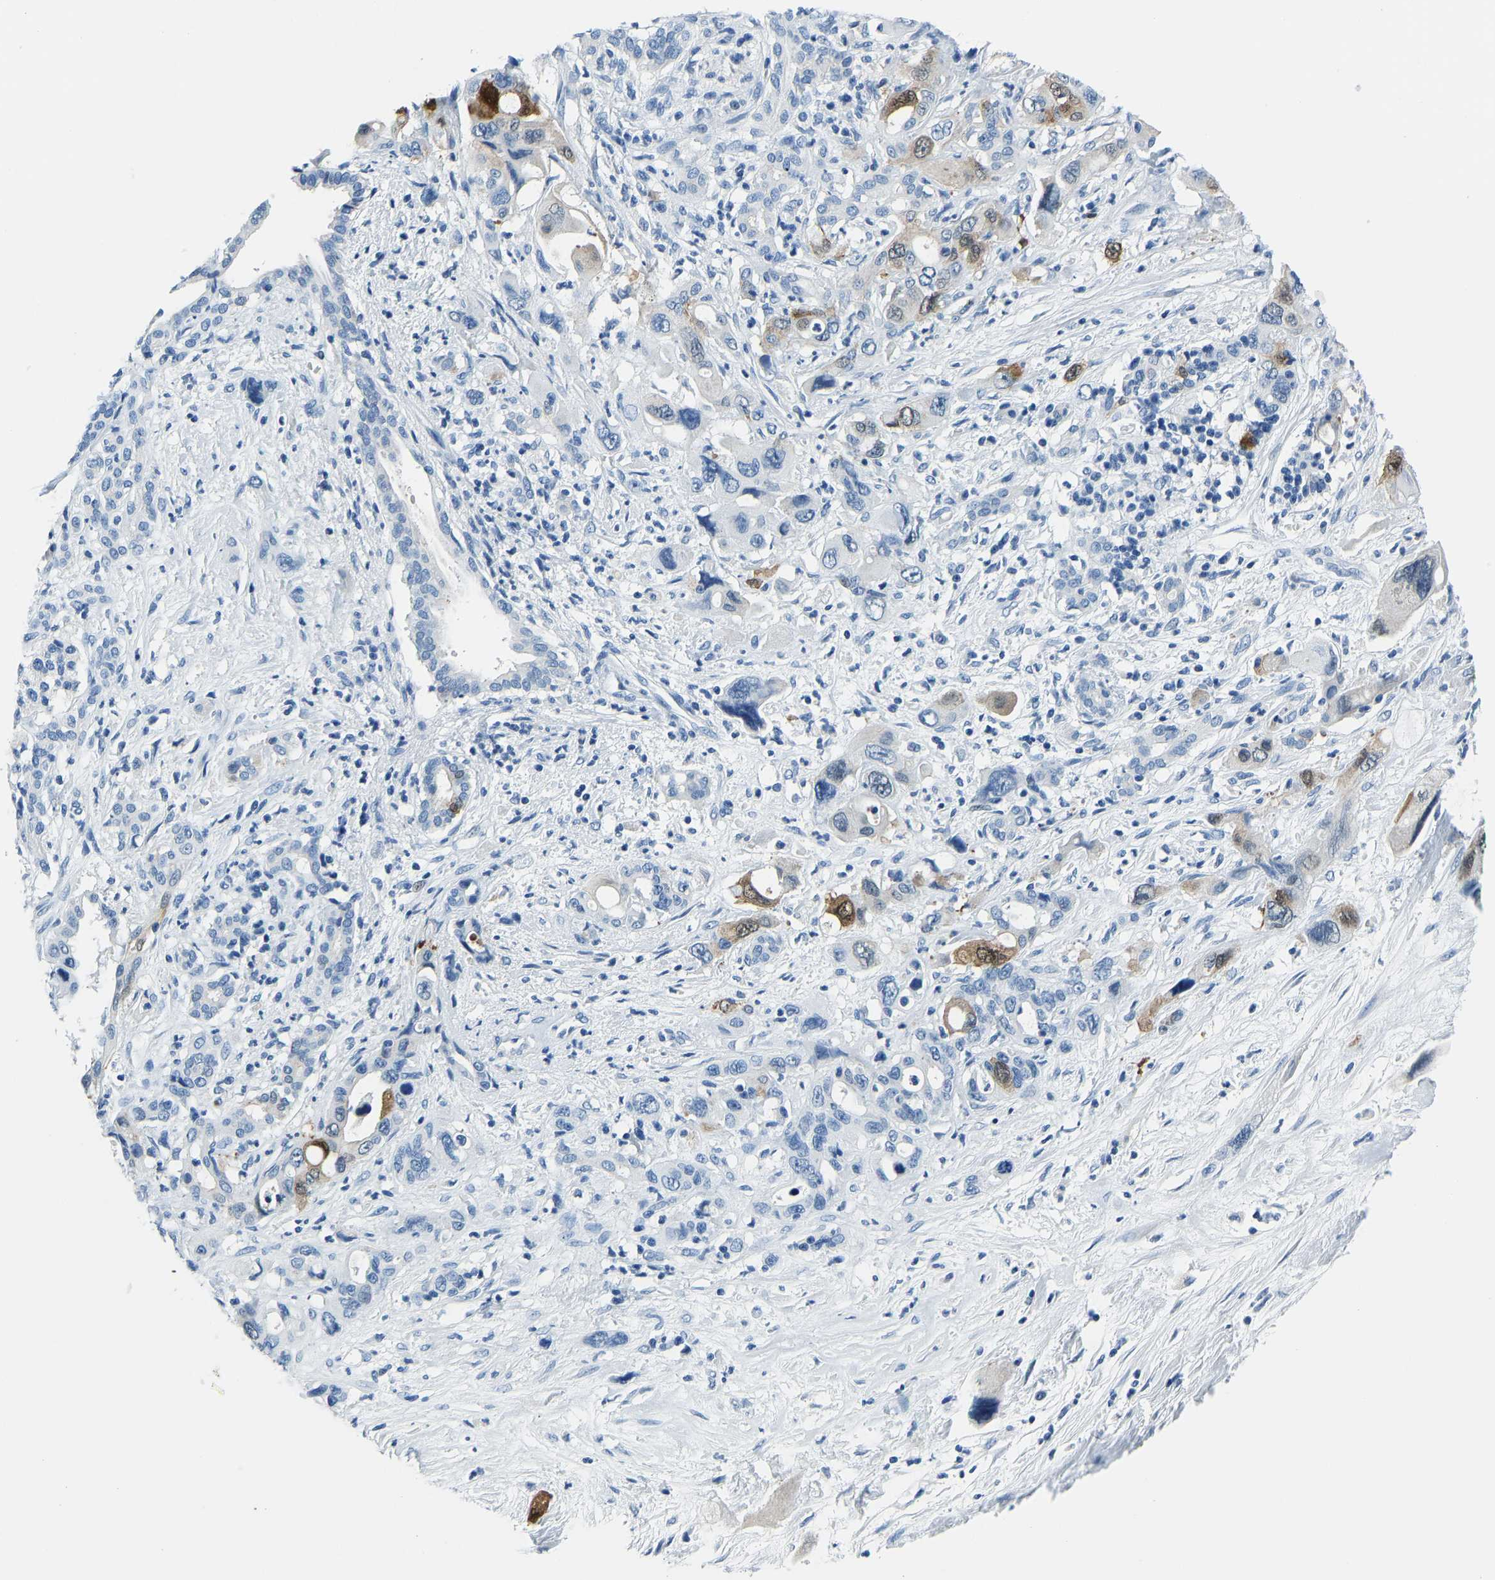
{"staining": {"intensity": "moderate", "quantity": "<25%", "location": "cytoplasmic/membranous"}, "tissue": "pancreatic cancer", "cell_type": "Tumor cells", "image_type": "cancer", "snomed": [{"axis": "morphology", "description": "Adenocarcinoma, NOS"}, {"axis": "topography", "description": "Pancreas"}], "caption": "The micrograph shows immunohistochemical staining of pancreatic adenocarcinoma. There is moderate cytoplasmic/membranous expression is appreciated in approximately <25% of tumor cells.", "gene": "SERPINB3", "patient": {"sex": "male", "age": 46}}